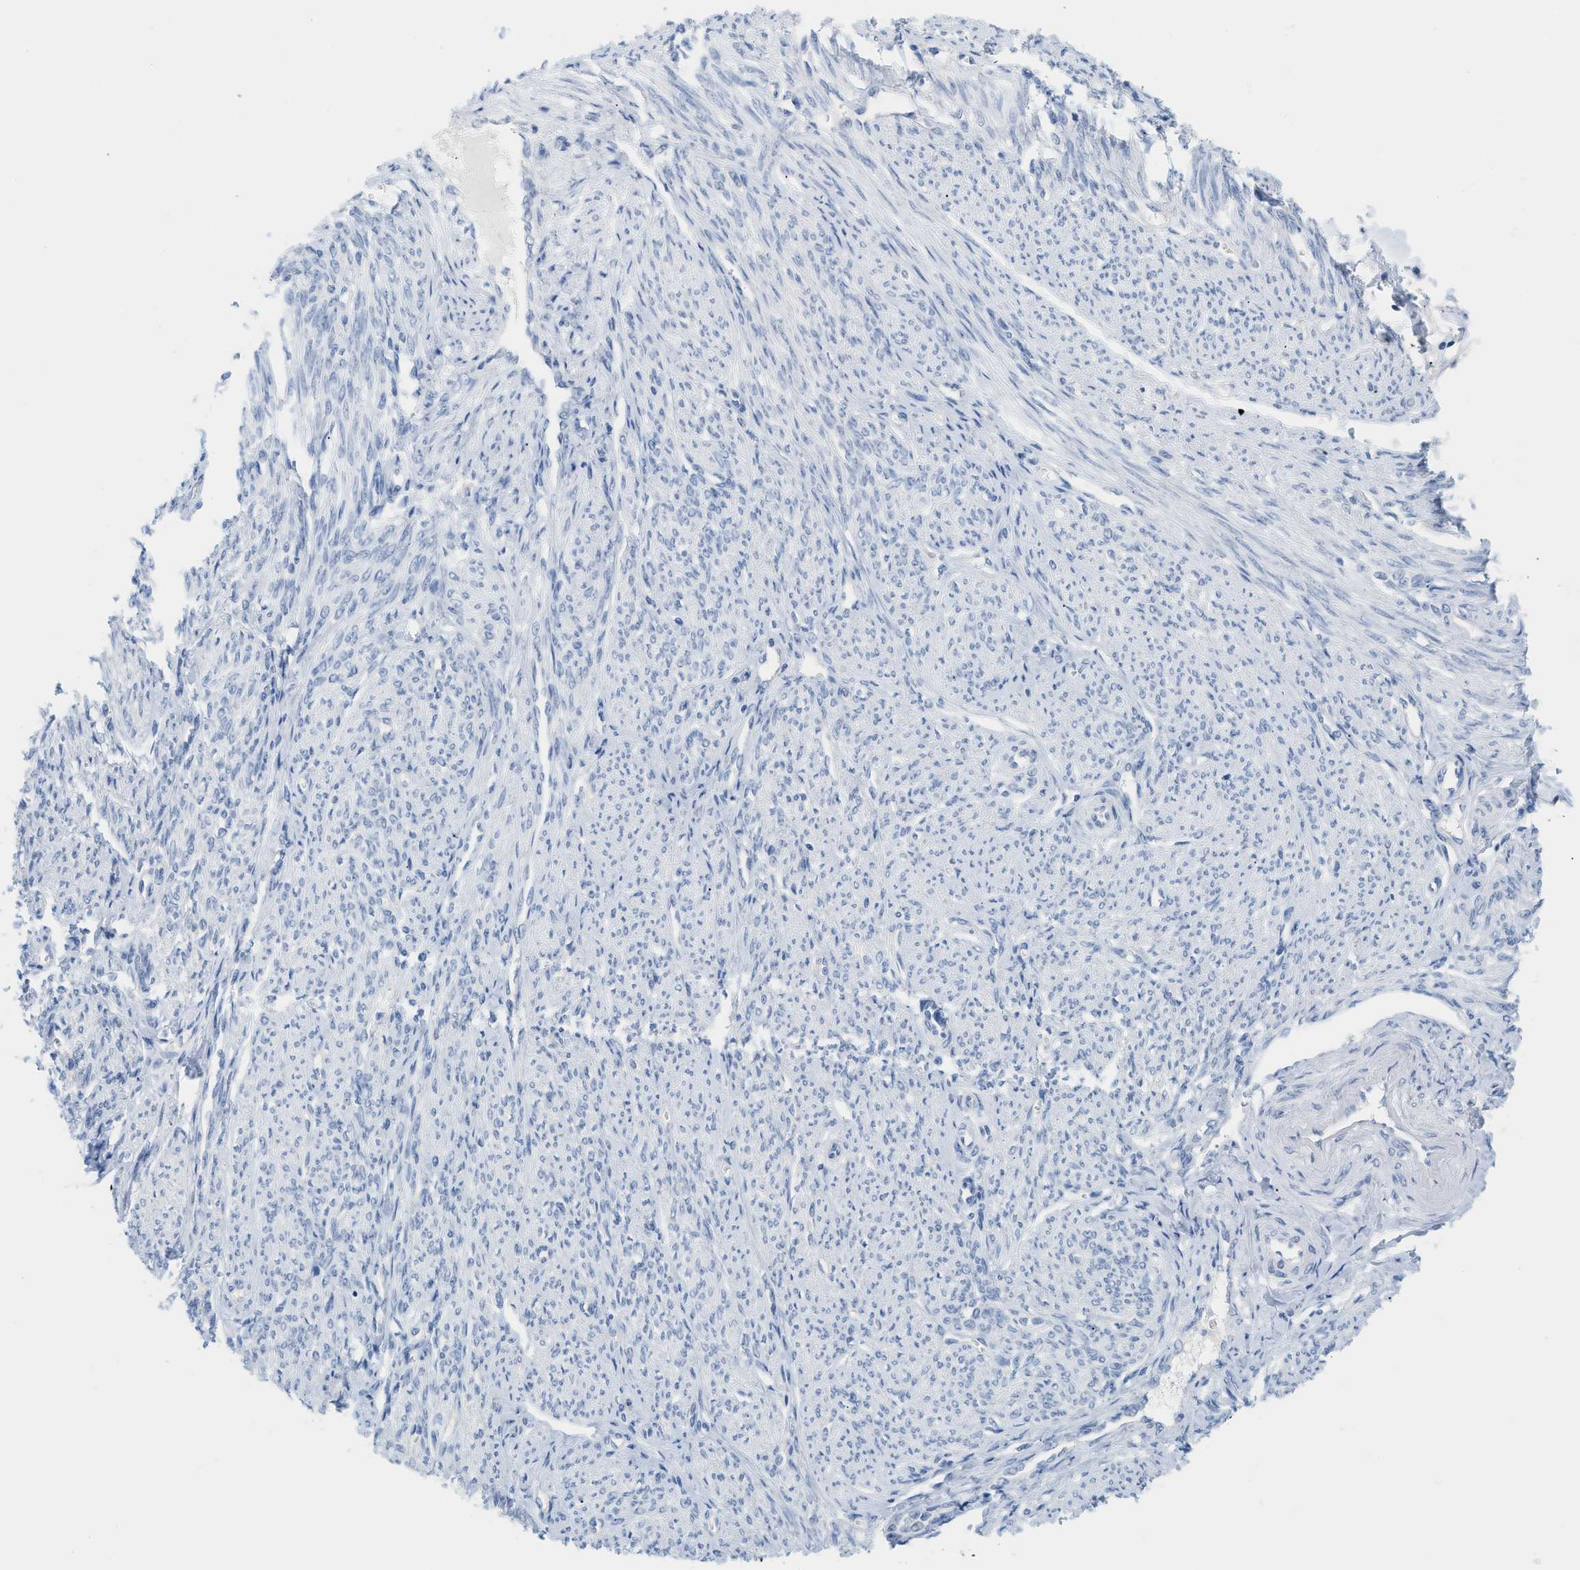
{"staining": {"intensity": "negative", "quantity": "none", "location": "none"}, "tissue": "smooth muscle", "cell_type": "Smooth muscle cells", "image_type": "normal", "snomed": [{"axis": "morphology", "description": "Normal tissue, NOS"}, {"axis": "topography", "description": "Smooth muscle"}], "caption": "Immunohistochemistry (IHC) photomicrograph of normal human smooth muscle stained for a protein (brown), which demonstrates no positivity in smooth muscle cells.", "gene": "PAPPA", "patient": {"sex": "female", "age": 65}}